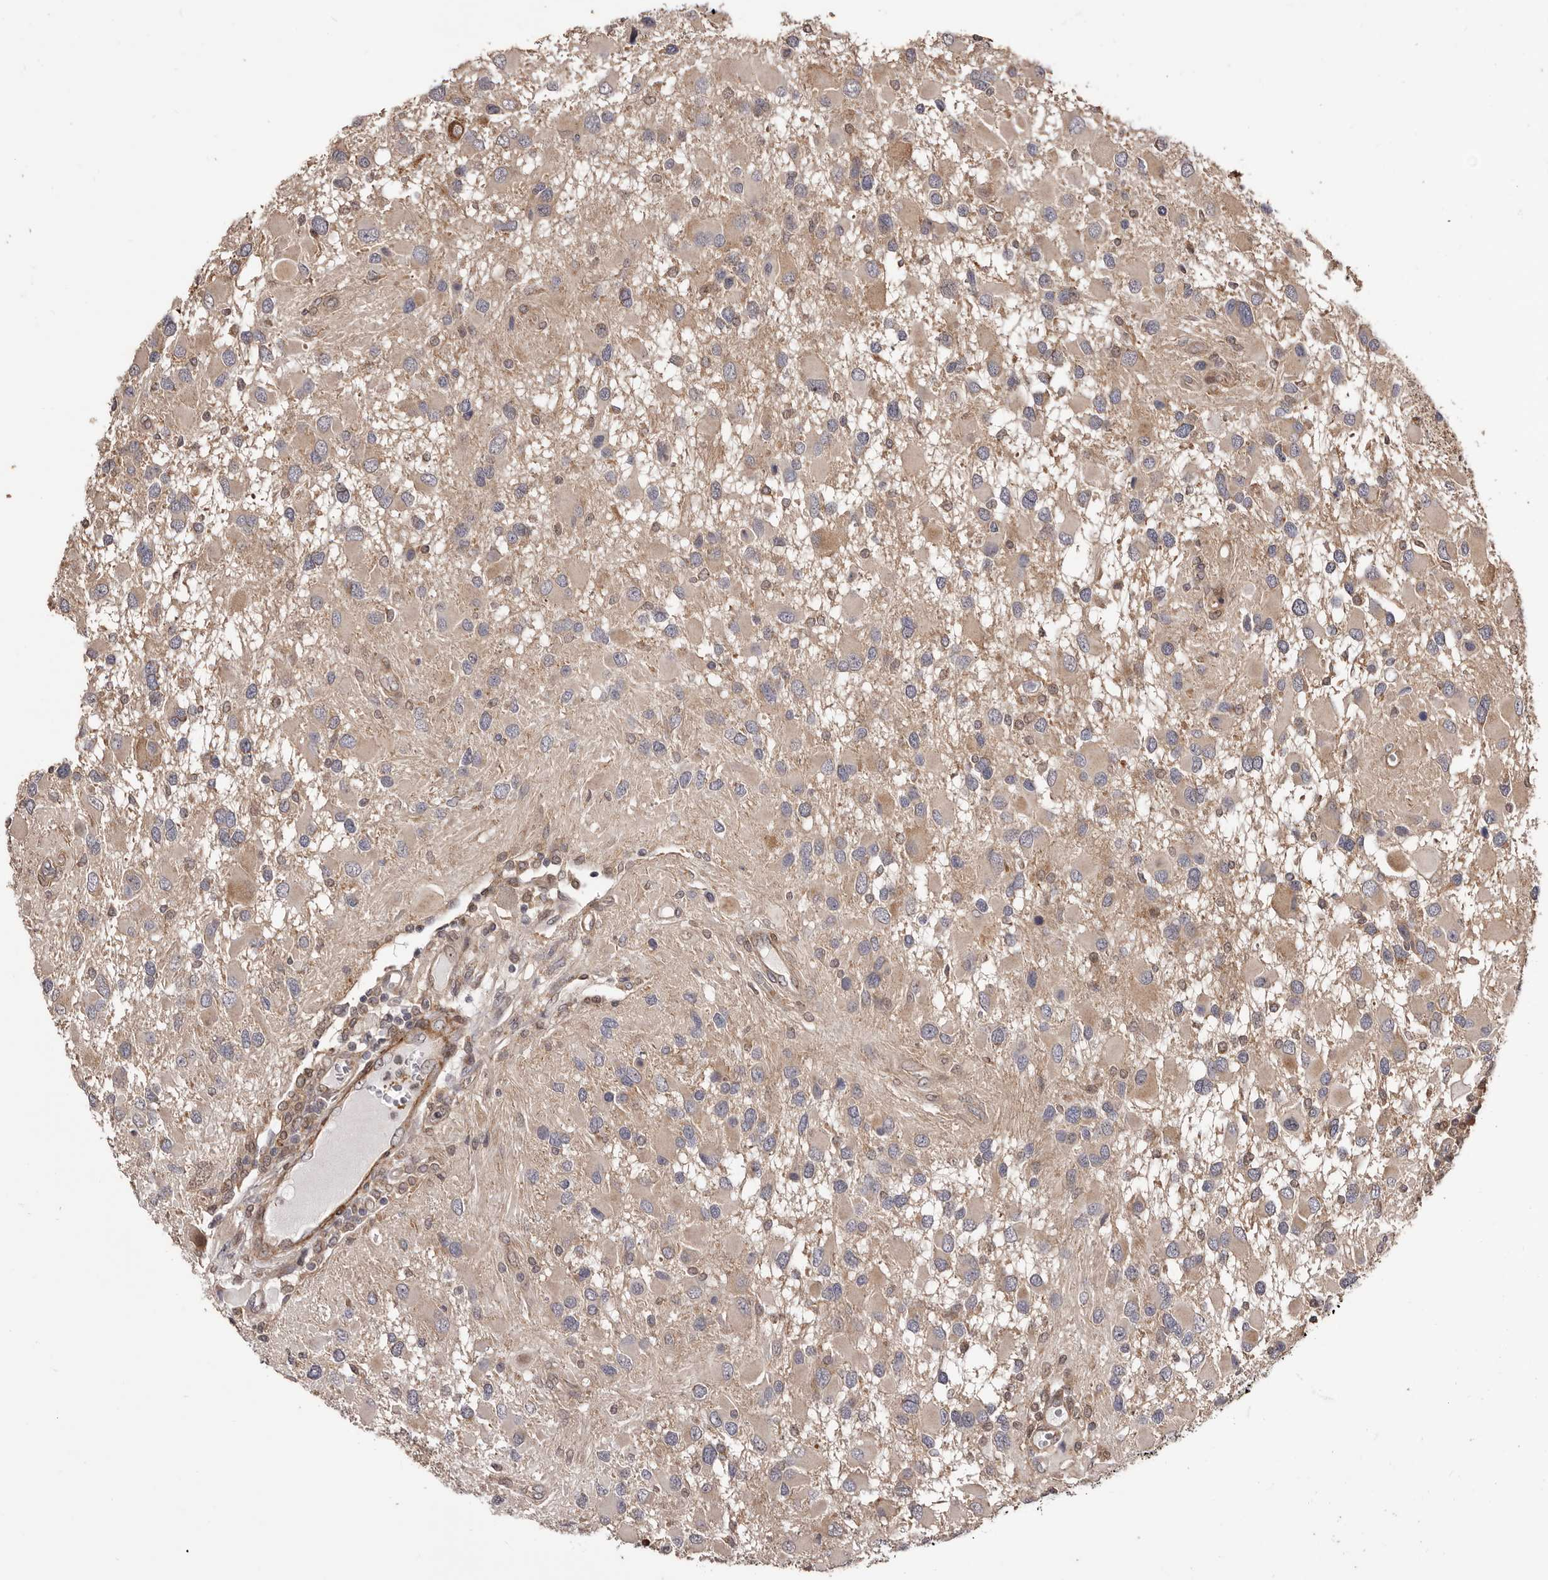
{"staining": {"intensity": "weak", "quantity": "25%-75%", "location": "cytoplasmic/membranous"}, "tissue": "glioma", "cell_type": "Tumor cells", "image_type": "cancer", "snomed": [{"axis": "morphology", "description": "Glioma, malignant, High grade"}, {"axis": "topography", "description": "Brain"}], "caption": "The image demonstrates a brown stain indicating the presence of a protein in the cytoplasmic/membranous of tumor cells in glioma.", "gene": "ZCCHC7", "patient": {"sex": "male", "age": 53}}